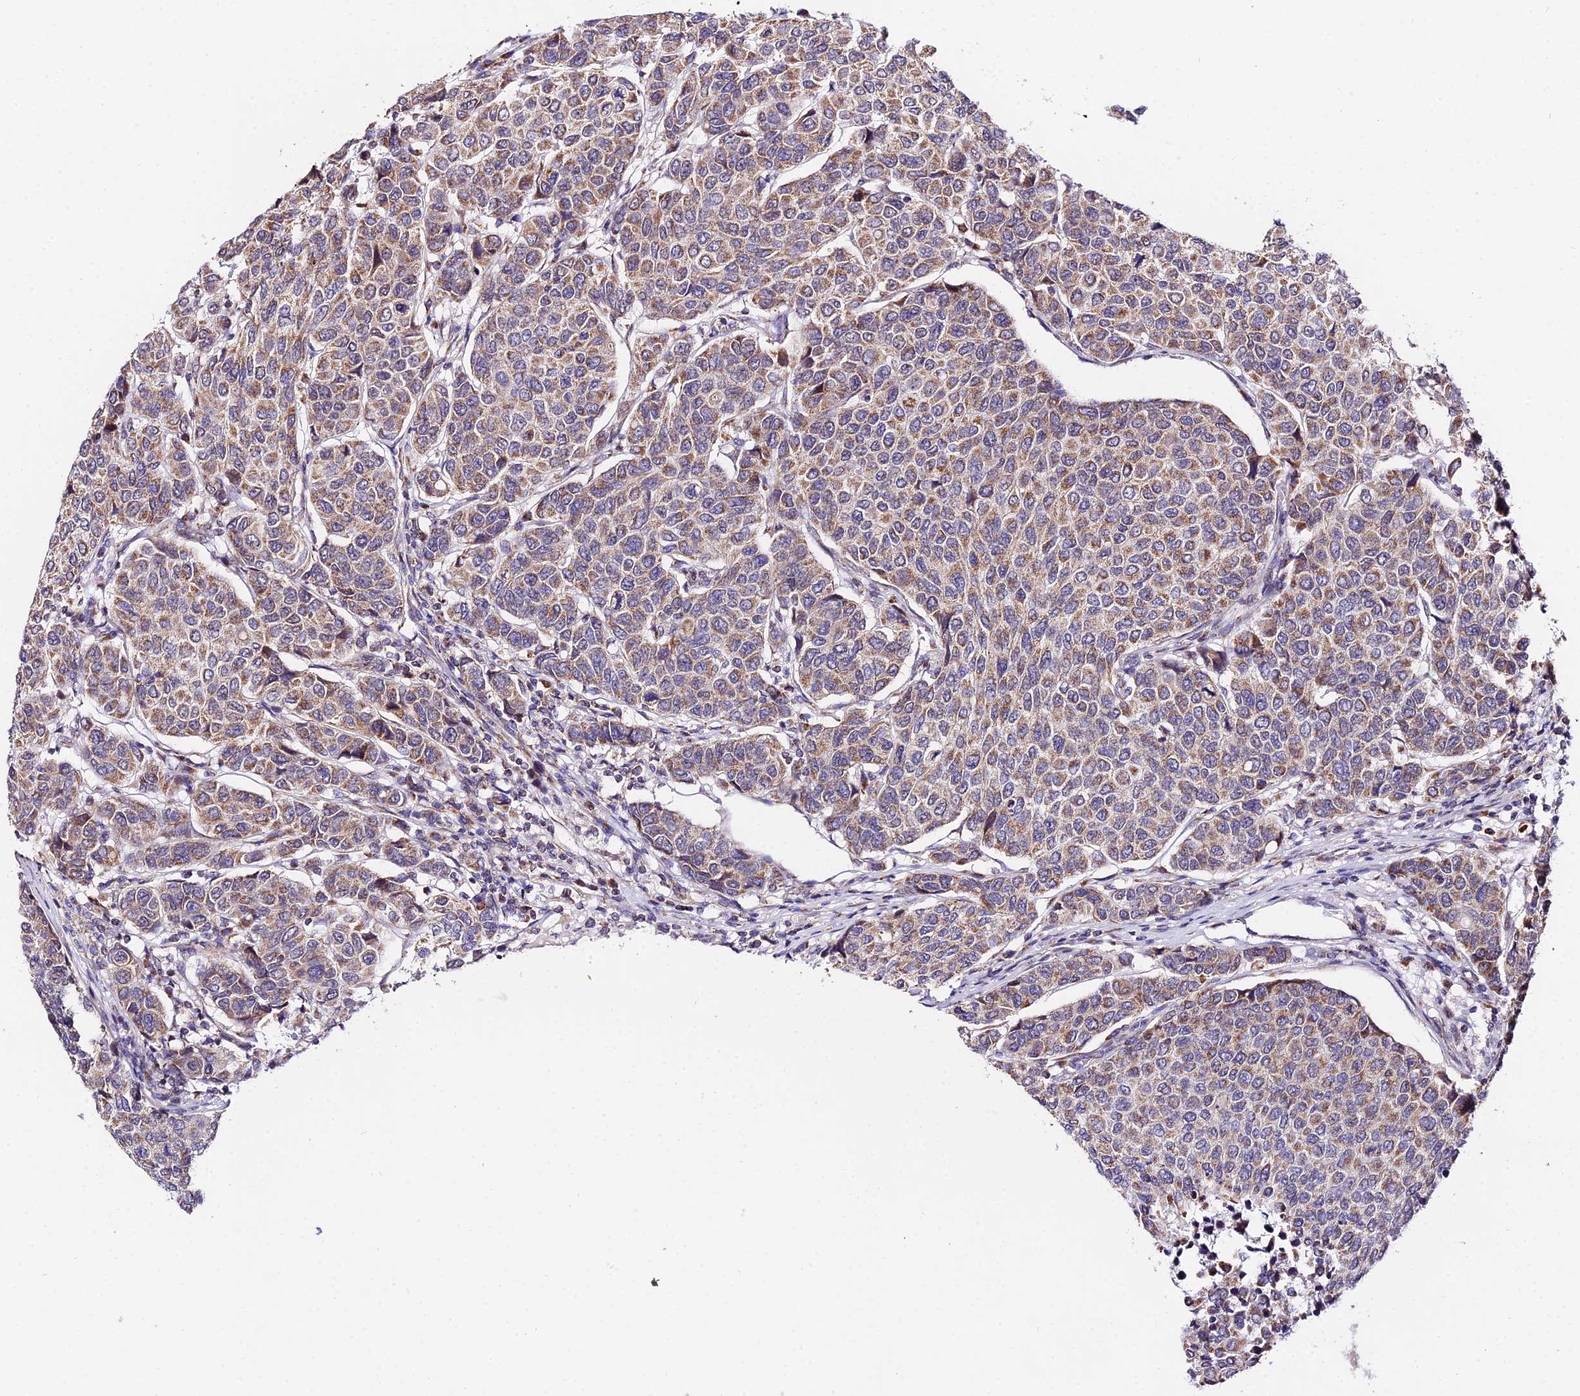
{"staining": {"intensity": "moderate", "quantity": ">75%", "location": "cytoplasmic/membranous"}, "tissue": "breast cancer", "cell_type": "Tumor cells", "image_type": "cancer", "snomed": [{"axis": "morphology", "description": "Duct carcinoma"}, {"axis": "topography", "description": "Breast"}], "caption": "A micrograph of human breast cancer (intraductal carcinoma) stained for a protein exhibits moderate cytoplasmic/membranous brown staining in tumor cells.", "gene": "ATP5PB", "patient": {"sex": "female", "age": 55}}